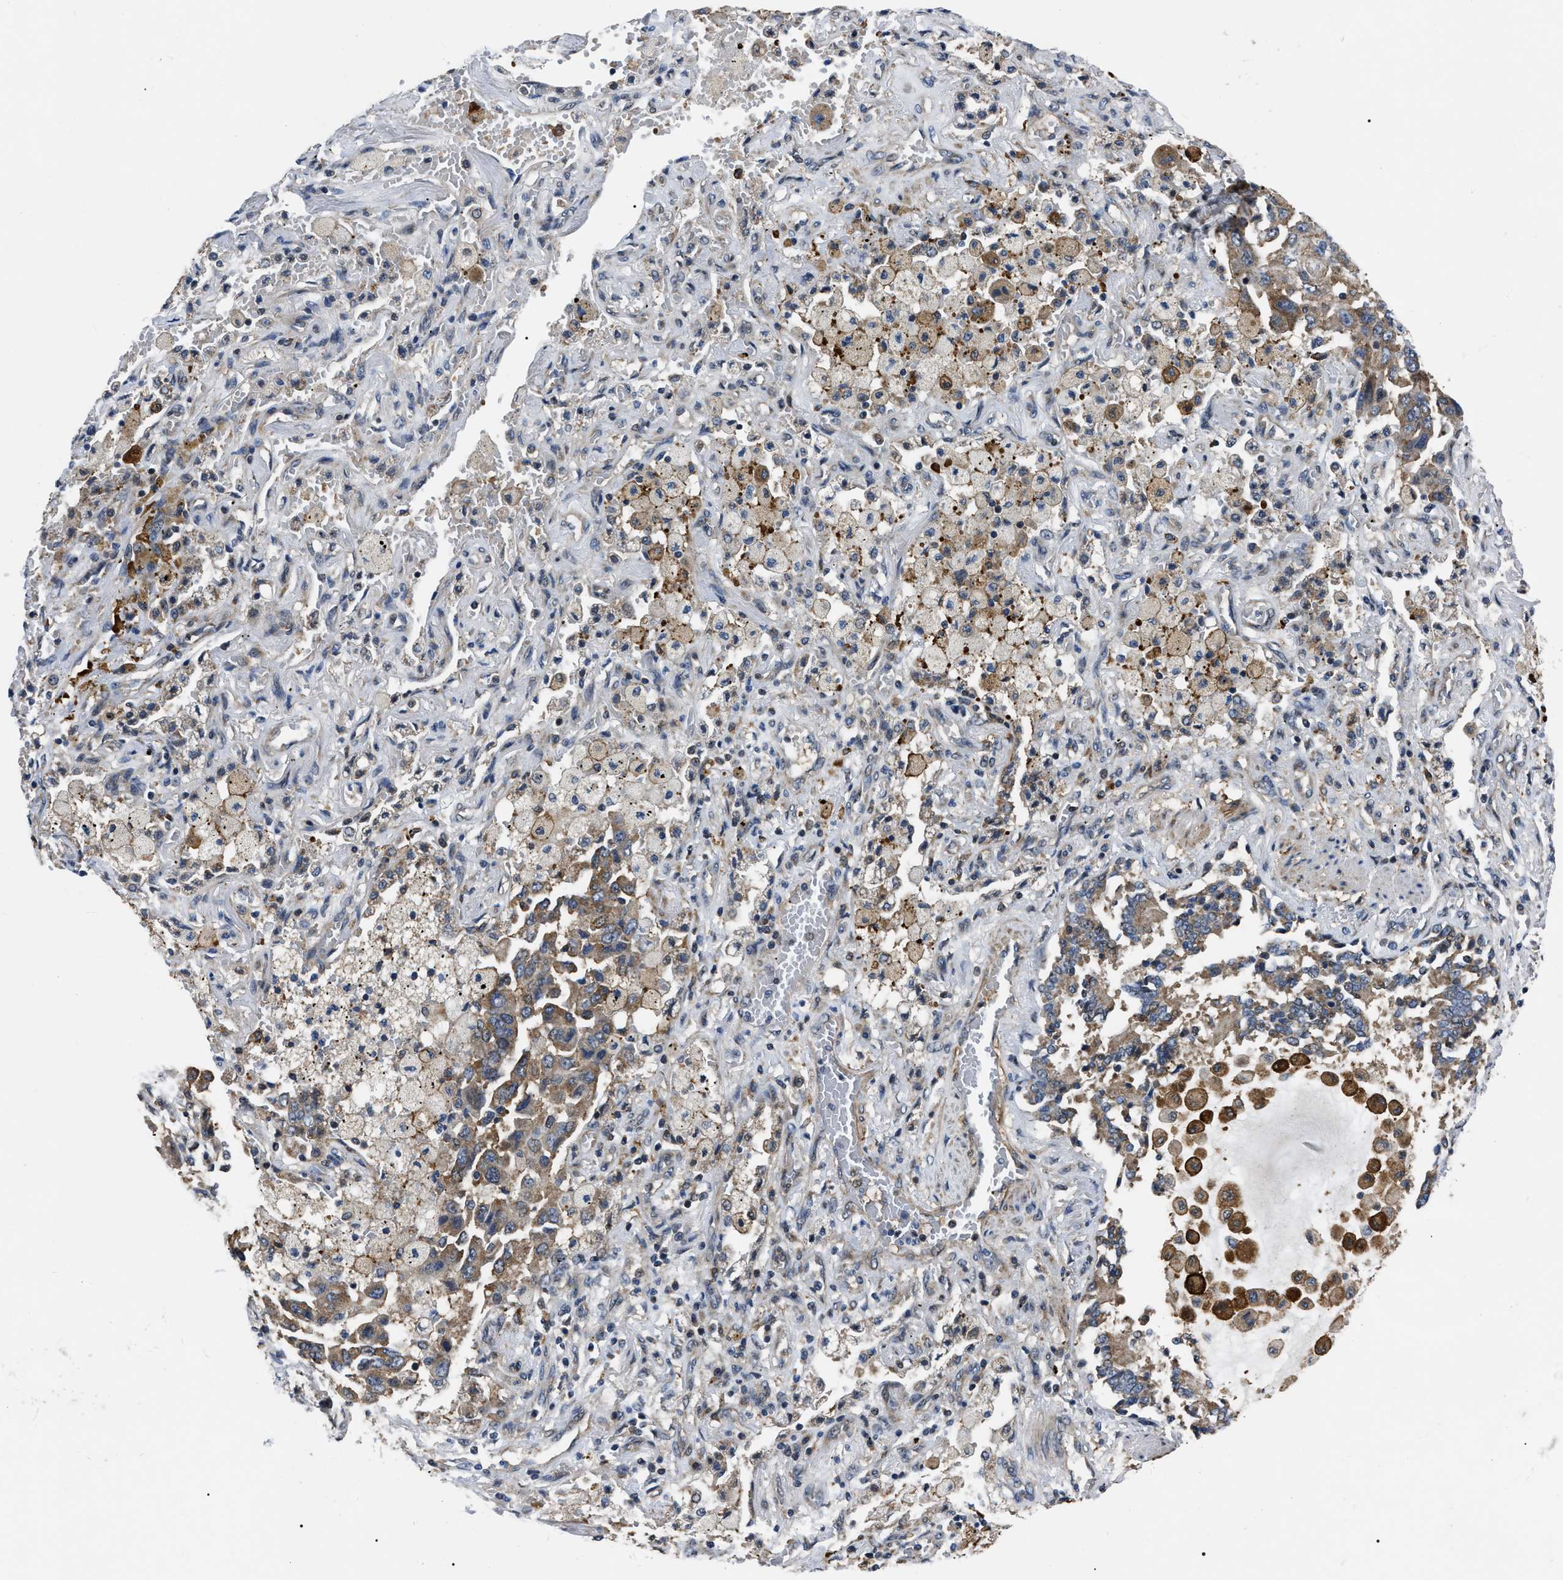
{"staining": {"intensity": "moderate", "quantity": ">75%", "location": "cytoplasmic/membranous"}, "tissue": "lung cancer", "cell_type": "Tumor cells", "image_type": "cancer", "snomed": [{"axis": "morphology", "description": "Adenocarcinoma, NOS"}, {"axis": "topography", "description": "Lung"}], "caption": "This is a histology image of IHC staining of lung adenocarcinoma, which shows moderate positivity in the cytoplasmic/membranous of tumor cells.", "gene": "PPWD1", "patient": {"sex": "female", "age": 65}}